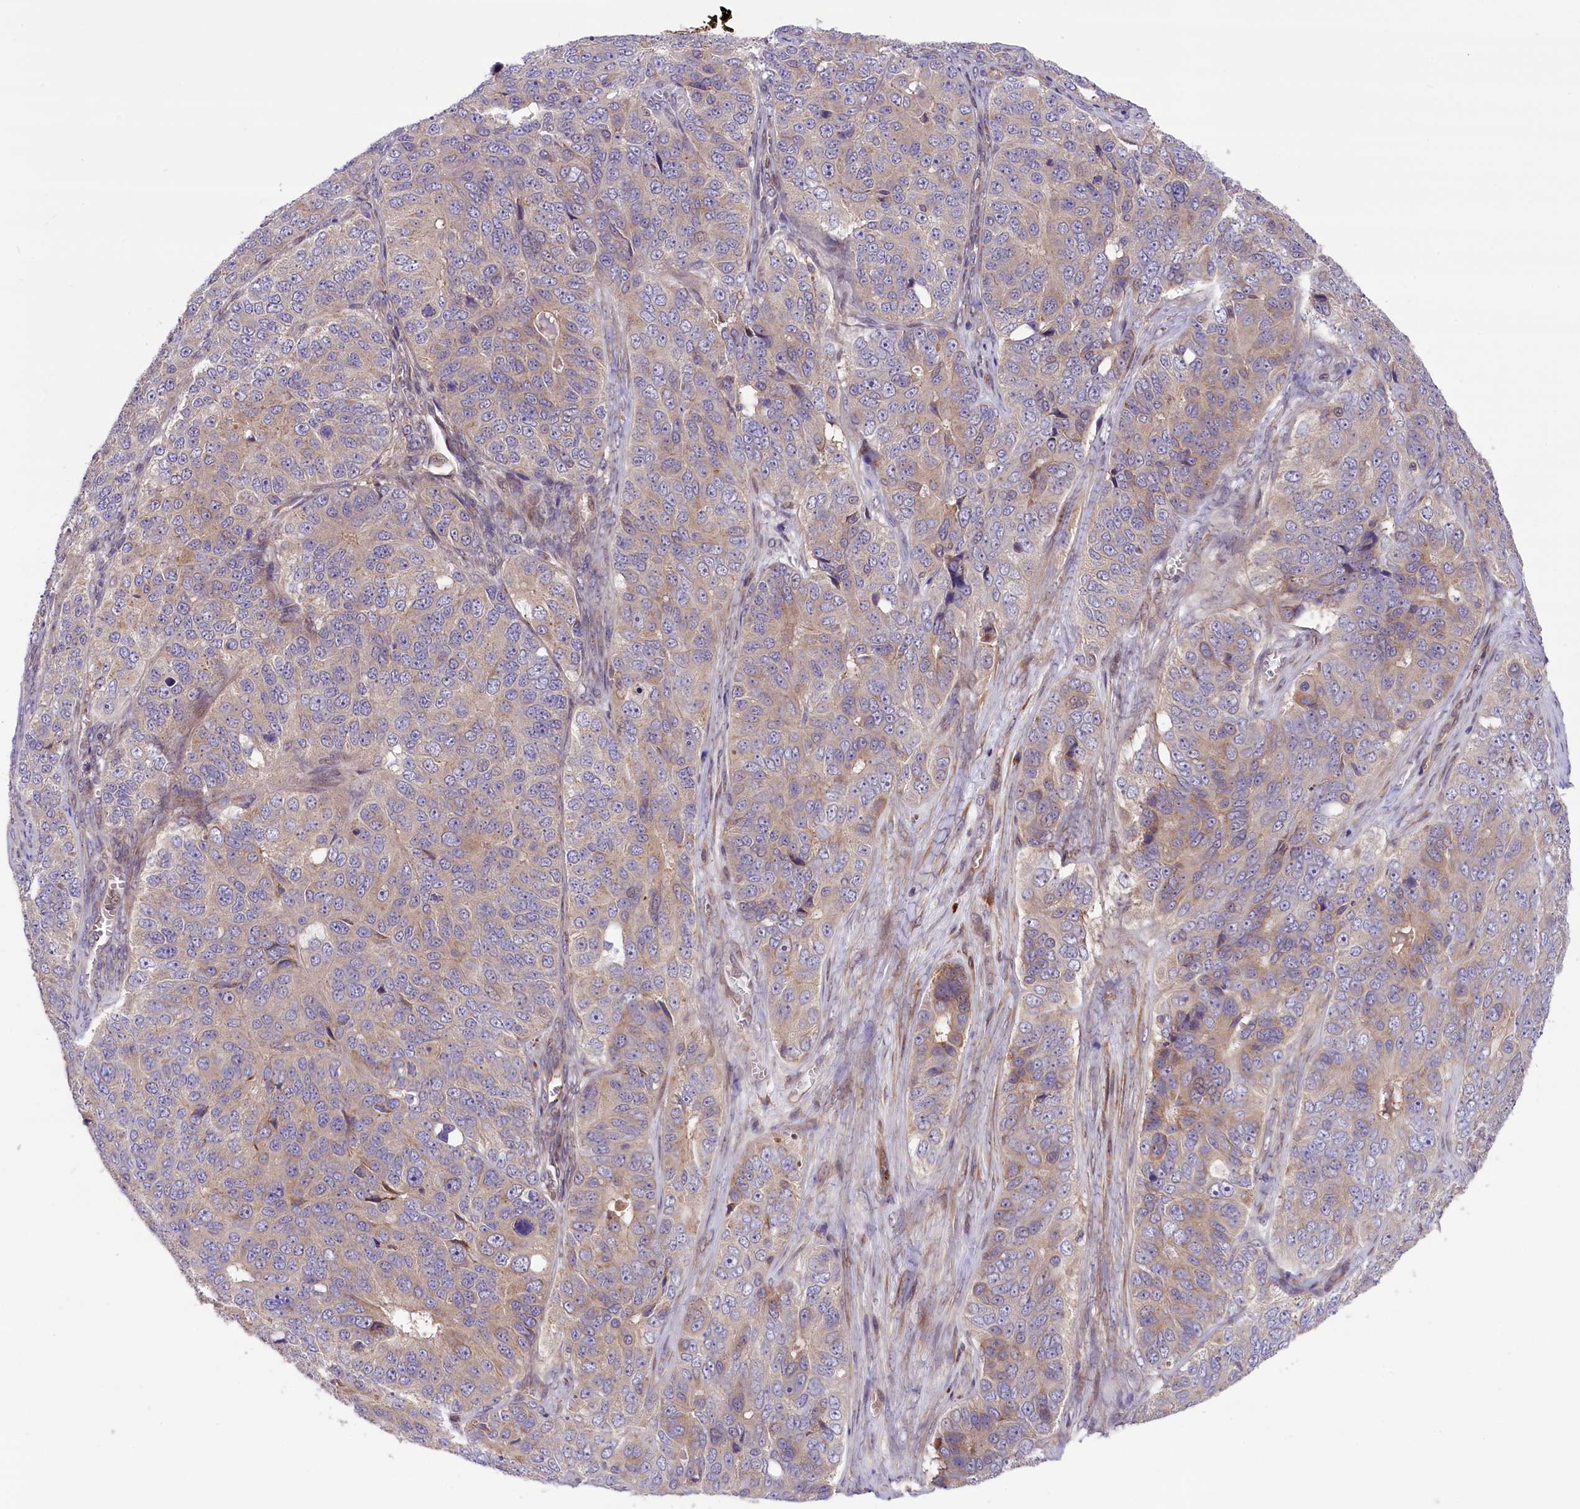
{"staining": {"intensity": "weak", "quantity": "25%-75%", "location": "cytoplasmic/membranous"}, "tissue": "ovarian cancer", "cell_type": "Tumor cells", "image_type": "cancer", "snomed": [{"axis": "morphology", "description": "Carcinoma, endometroid"}, {"axis": "topography", "description": "Ovary"}], "caption": "Protein expression analysis of human endometroid carcinoma (ovarian) reveals weak cytoplasmic/membranous expression in approximately 25%-75% of tumor cells. (IHC, brightfield microscopy, high magnification).", "gene": "HDAC5", "patient": {"sex": "female", "age": 51}}